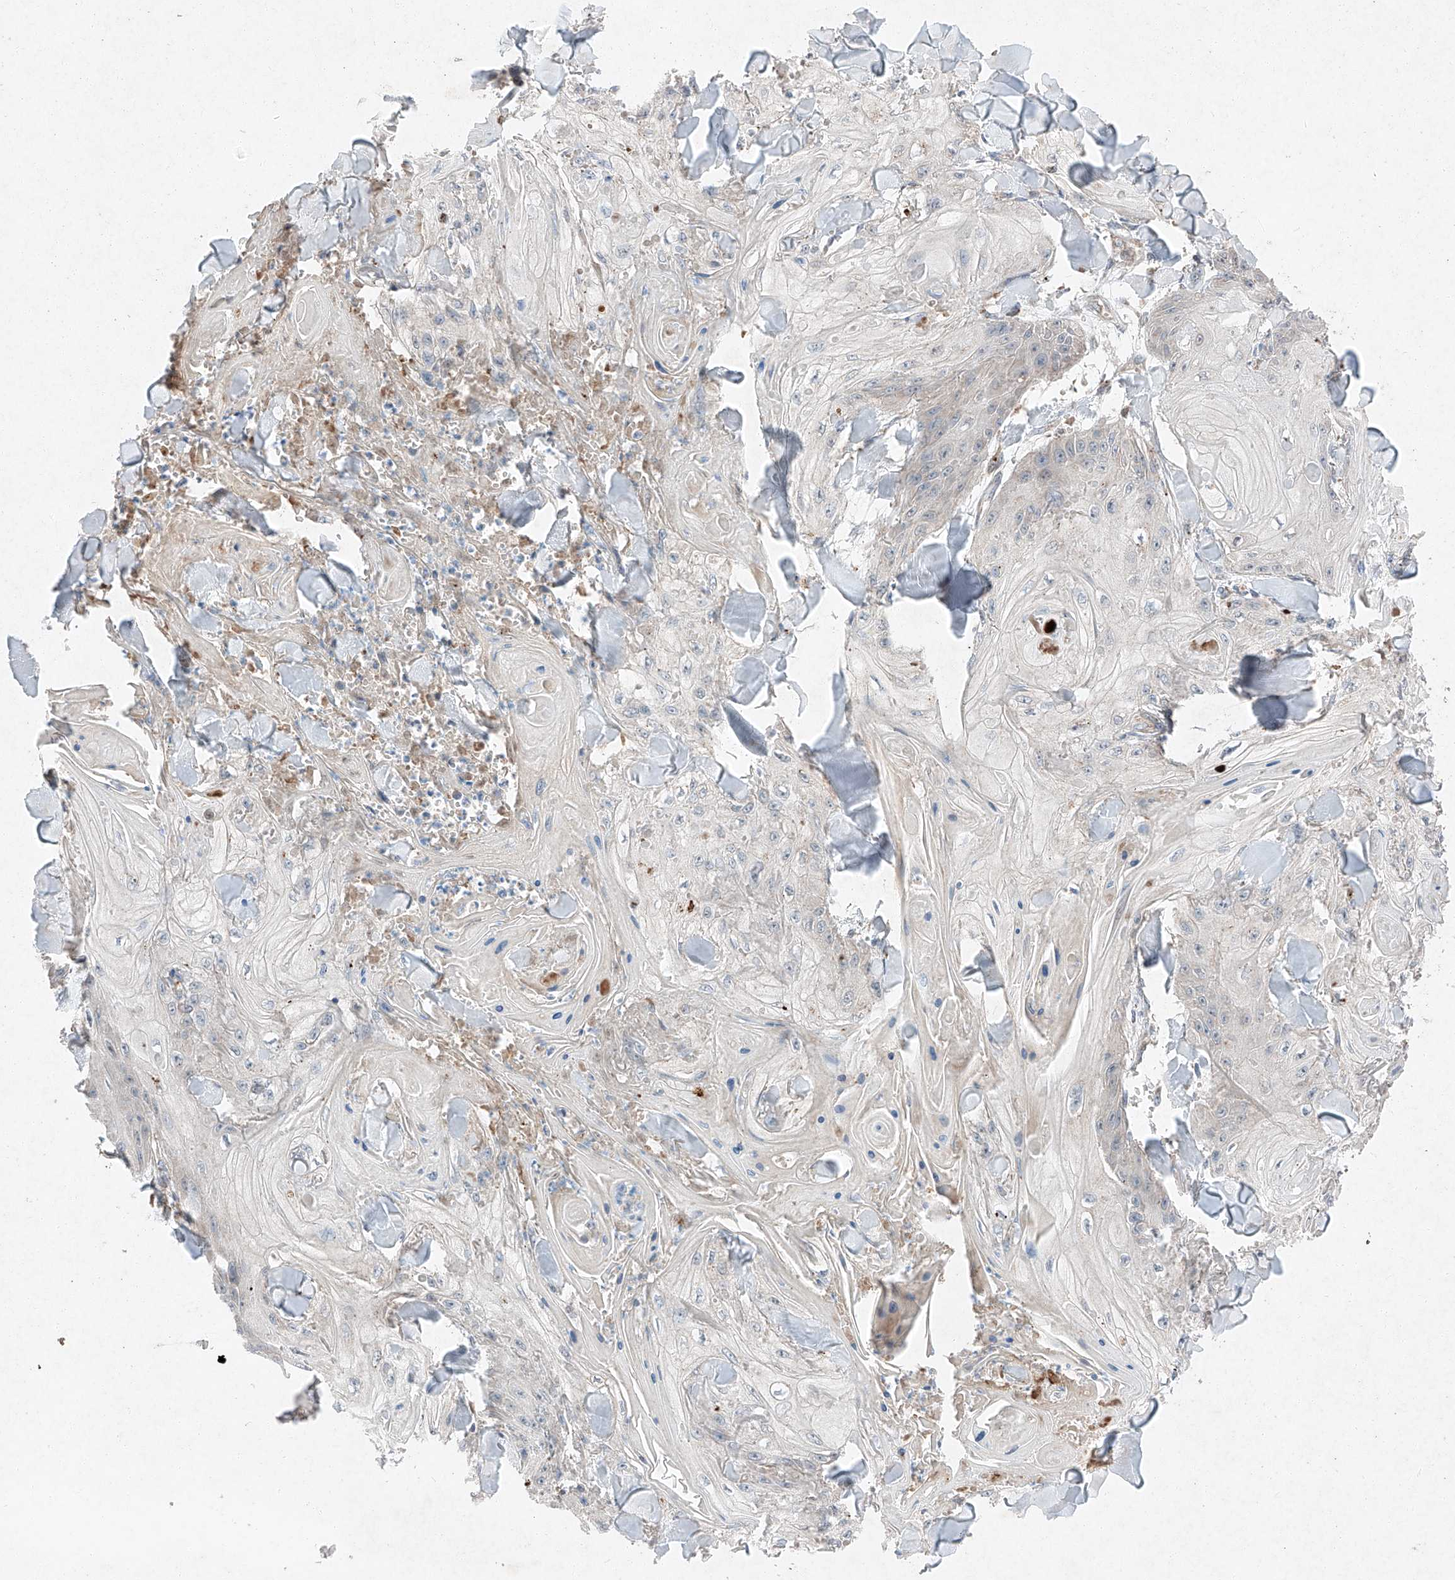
{"staining": {"intensity": "negative", "quantity": "none", "location": "none"}, "tissue": "skin cancer", "cell_type": "Tumor cells", "image_type": "cancer", "snomed": [{"axis": "morphology", "description": "Squamous cell carcinoma, NOS"}, {"axis": "topography", "description": "Skin"}], "caption": "A histopathology image of skin cancer stained for a protein exhibits no brown staining in tumor cells.", "gene": "RUSC1", "patient": {"sex": "male", "age": 74}}